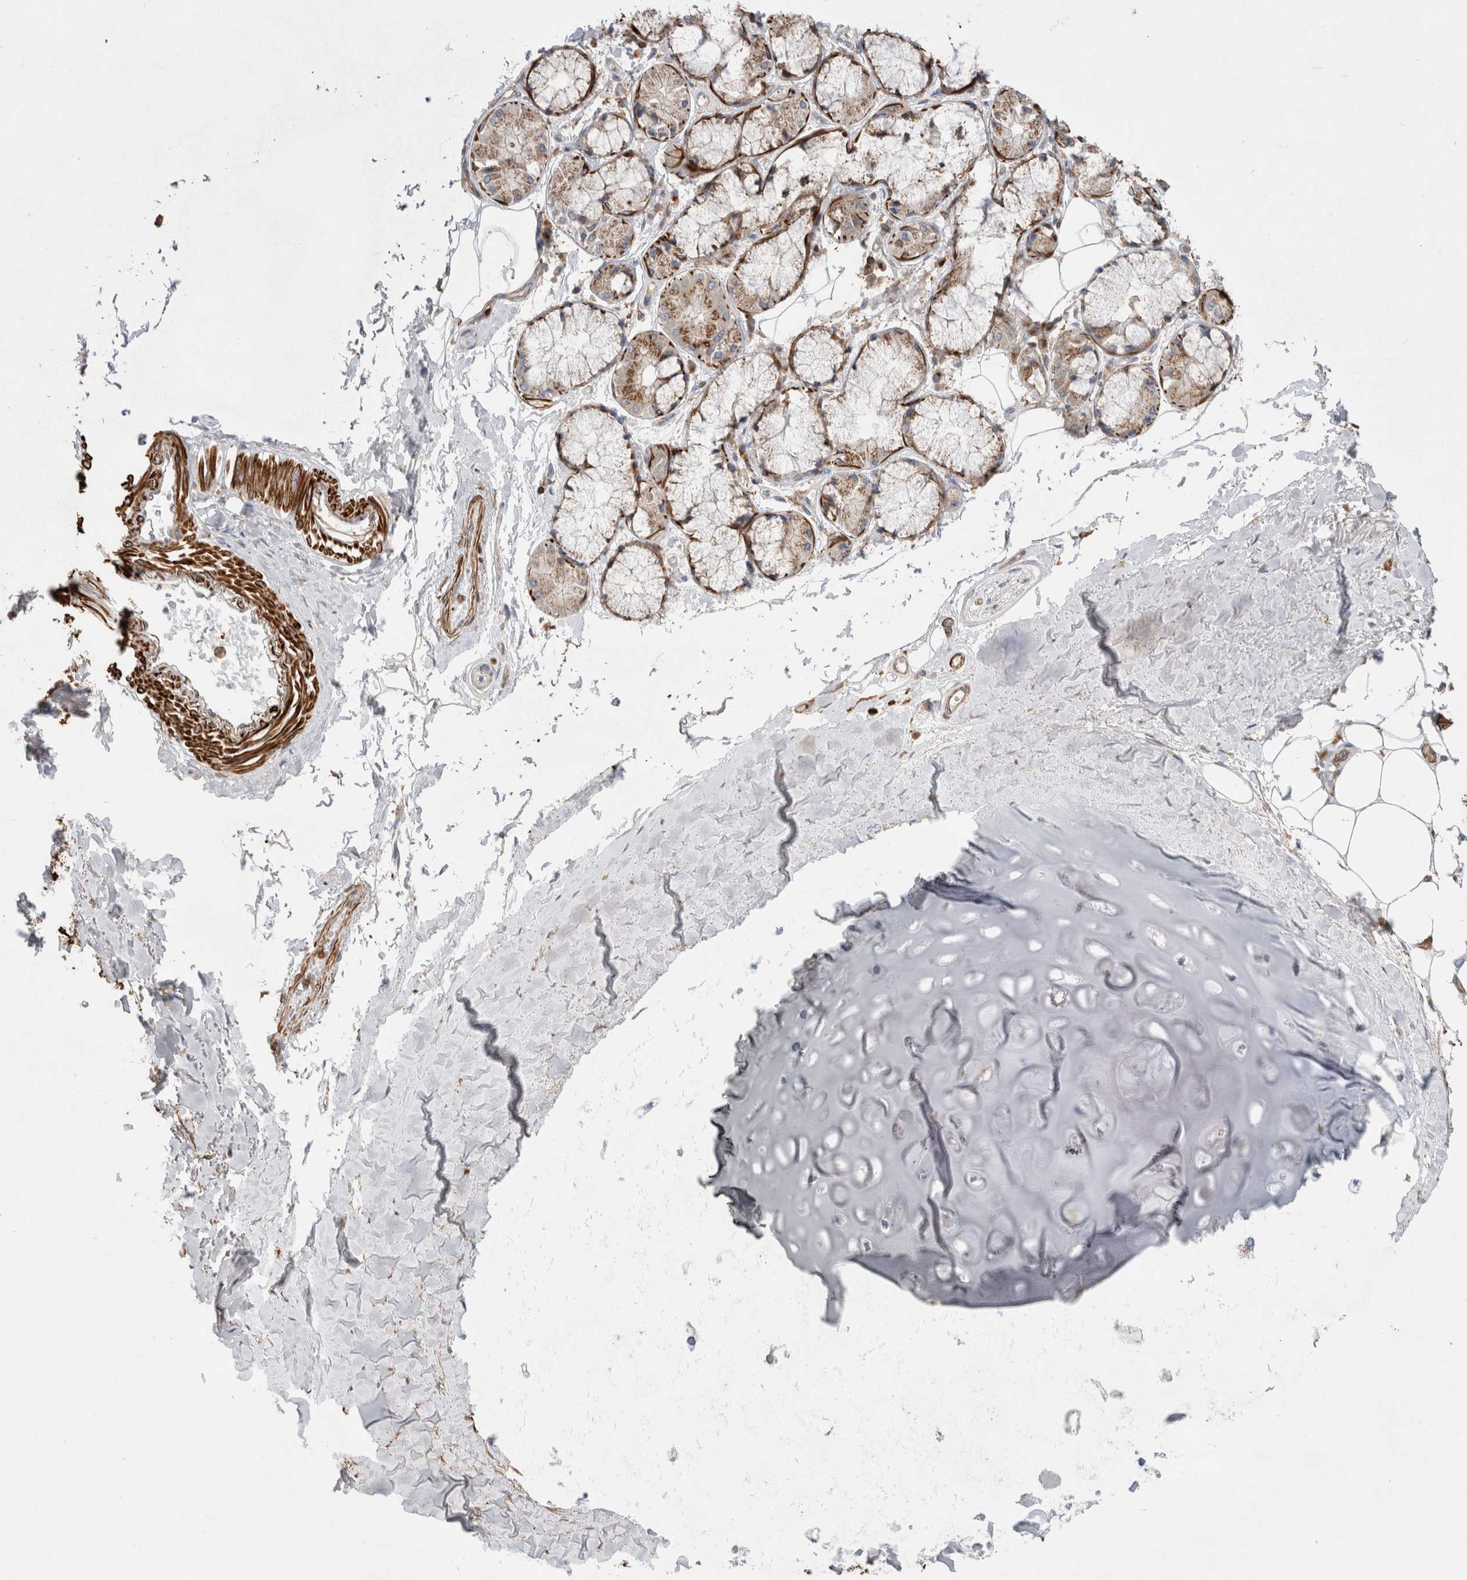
{"staining": {"intensity": "negative", "quantity": "none", "location": "none"}, "tissue": "soft tissue", "cell_type": "Chondrocytes", "image_type": "normal", "snomed": [{"axis": "morphology", "description": "Normal tissue, NOS"}, {"axis": "topography", "description": "Bronchus"}], "caption": "There is no significant positivity in chondrocytes of soft tissue. The staining is performed using DAB (3,3'-diaminobenzidine) brown chromogen with nuclei counter-stained in using hematoxylin.", "gene": "GPER1", "patient": {"sex": "male", "age": 66}}